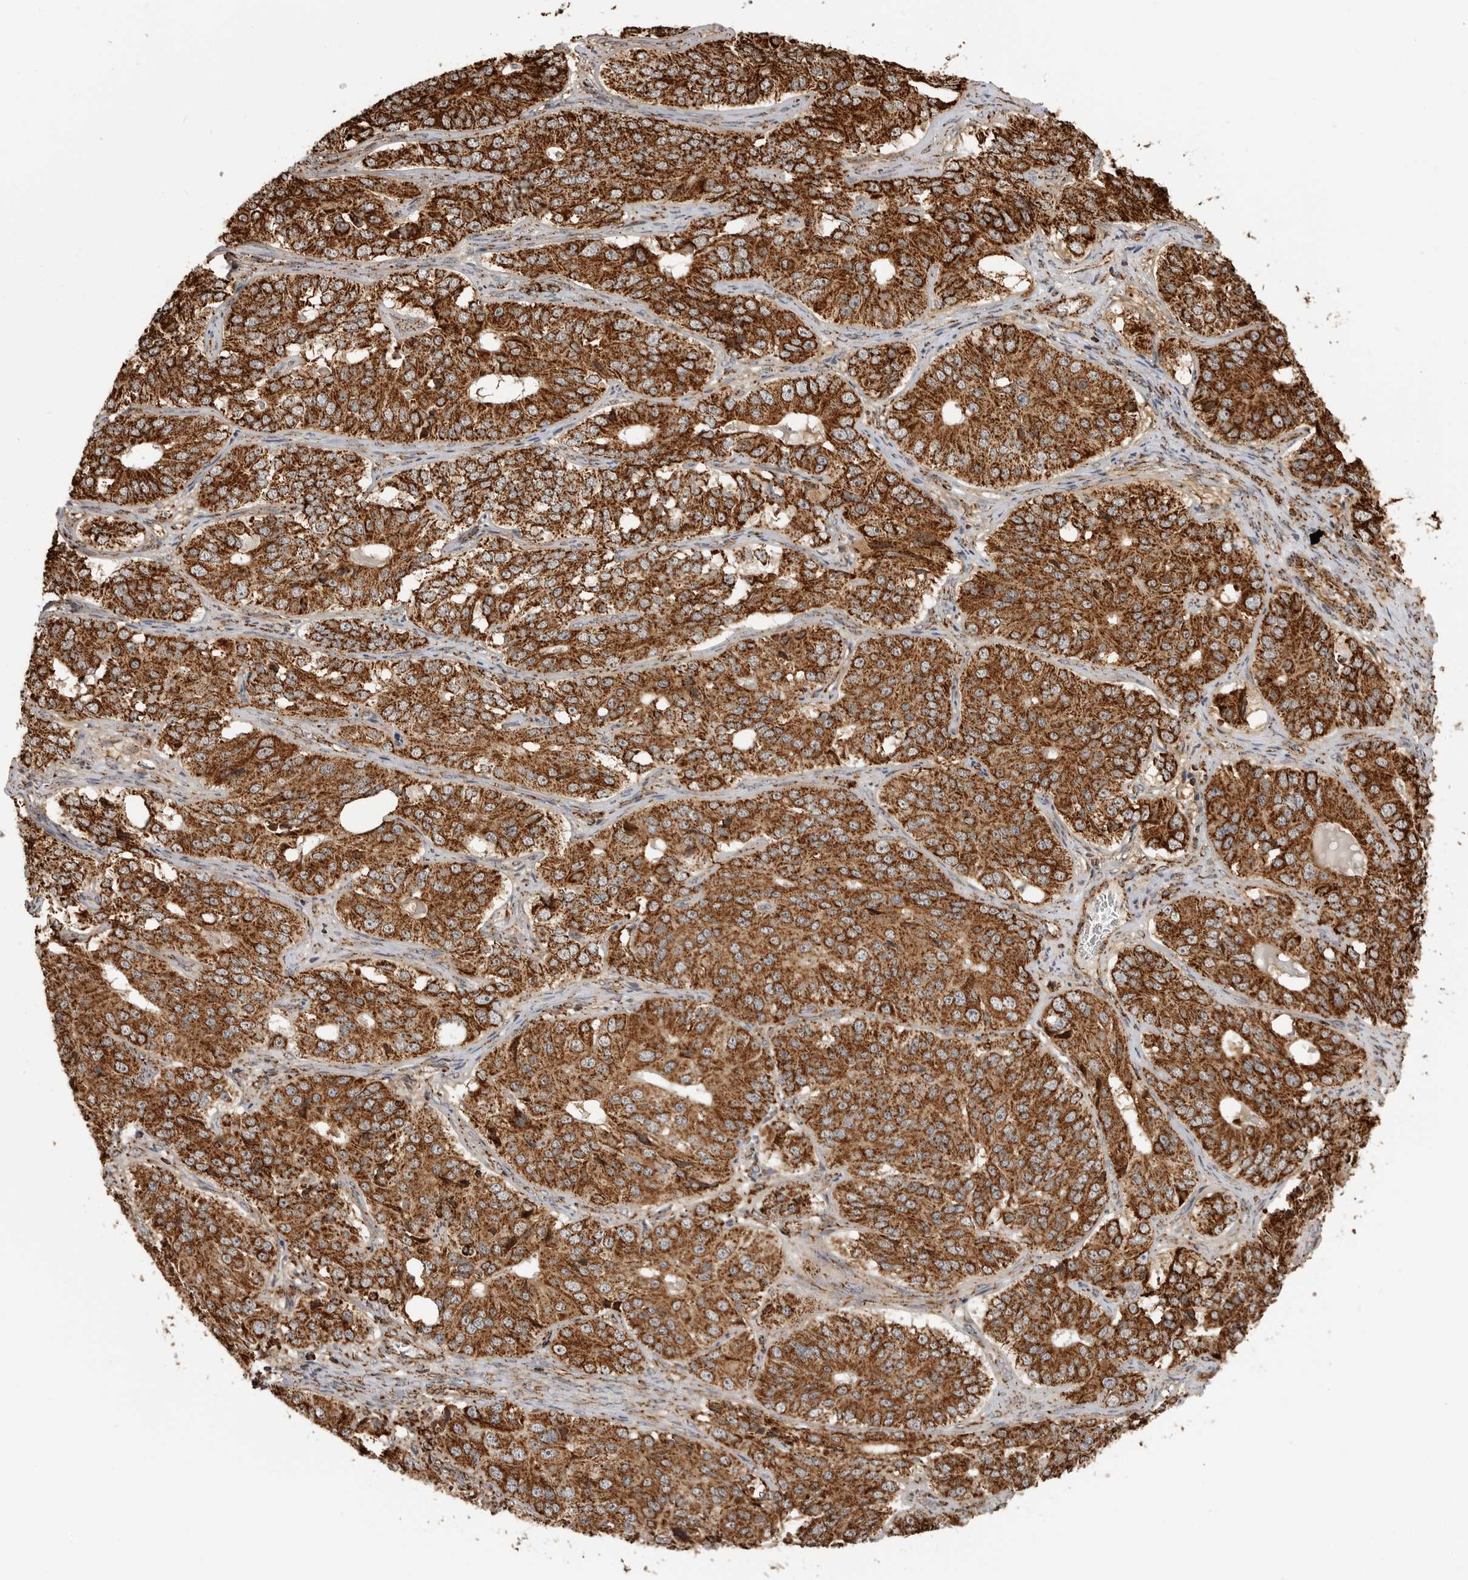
{"staining": {"intensity": "strong", "quantity": ">75%", "location": "cytoplasmic/membranous"}, "tissue": "ovarian cancer", "cell_type": "Tumor cells", "image_type": "cancer", "snomed": [{"axis": "morphology", "description": "Carcinoma, endometroid"}, {"axis": "topography", "description": "Ovary"}], "caption": "Immunohistochemistry of human ovarian cancer (endometroid carcinoma) exhibits high levels of strong cytoplasmic/membranous positivity in about >75% of tumor cells.", "gene": "BMP2K", "patient": {"sex": "female", "age": 51}}